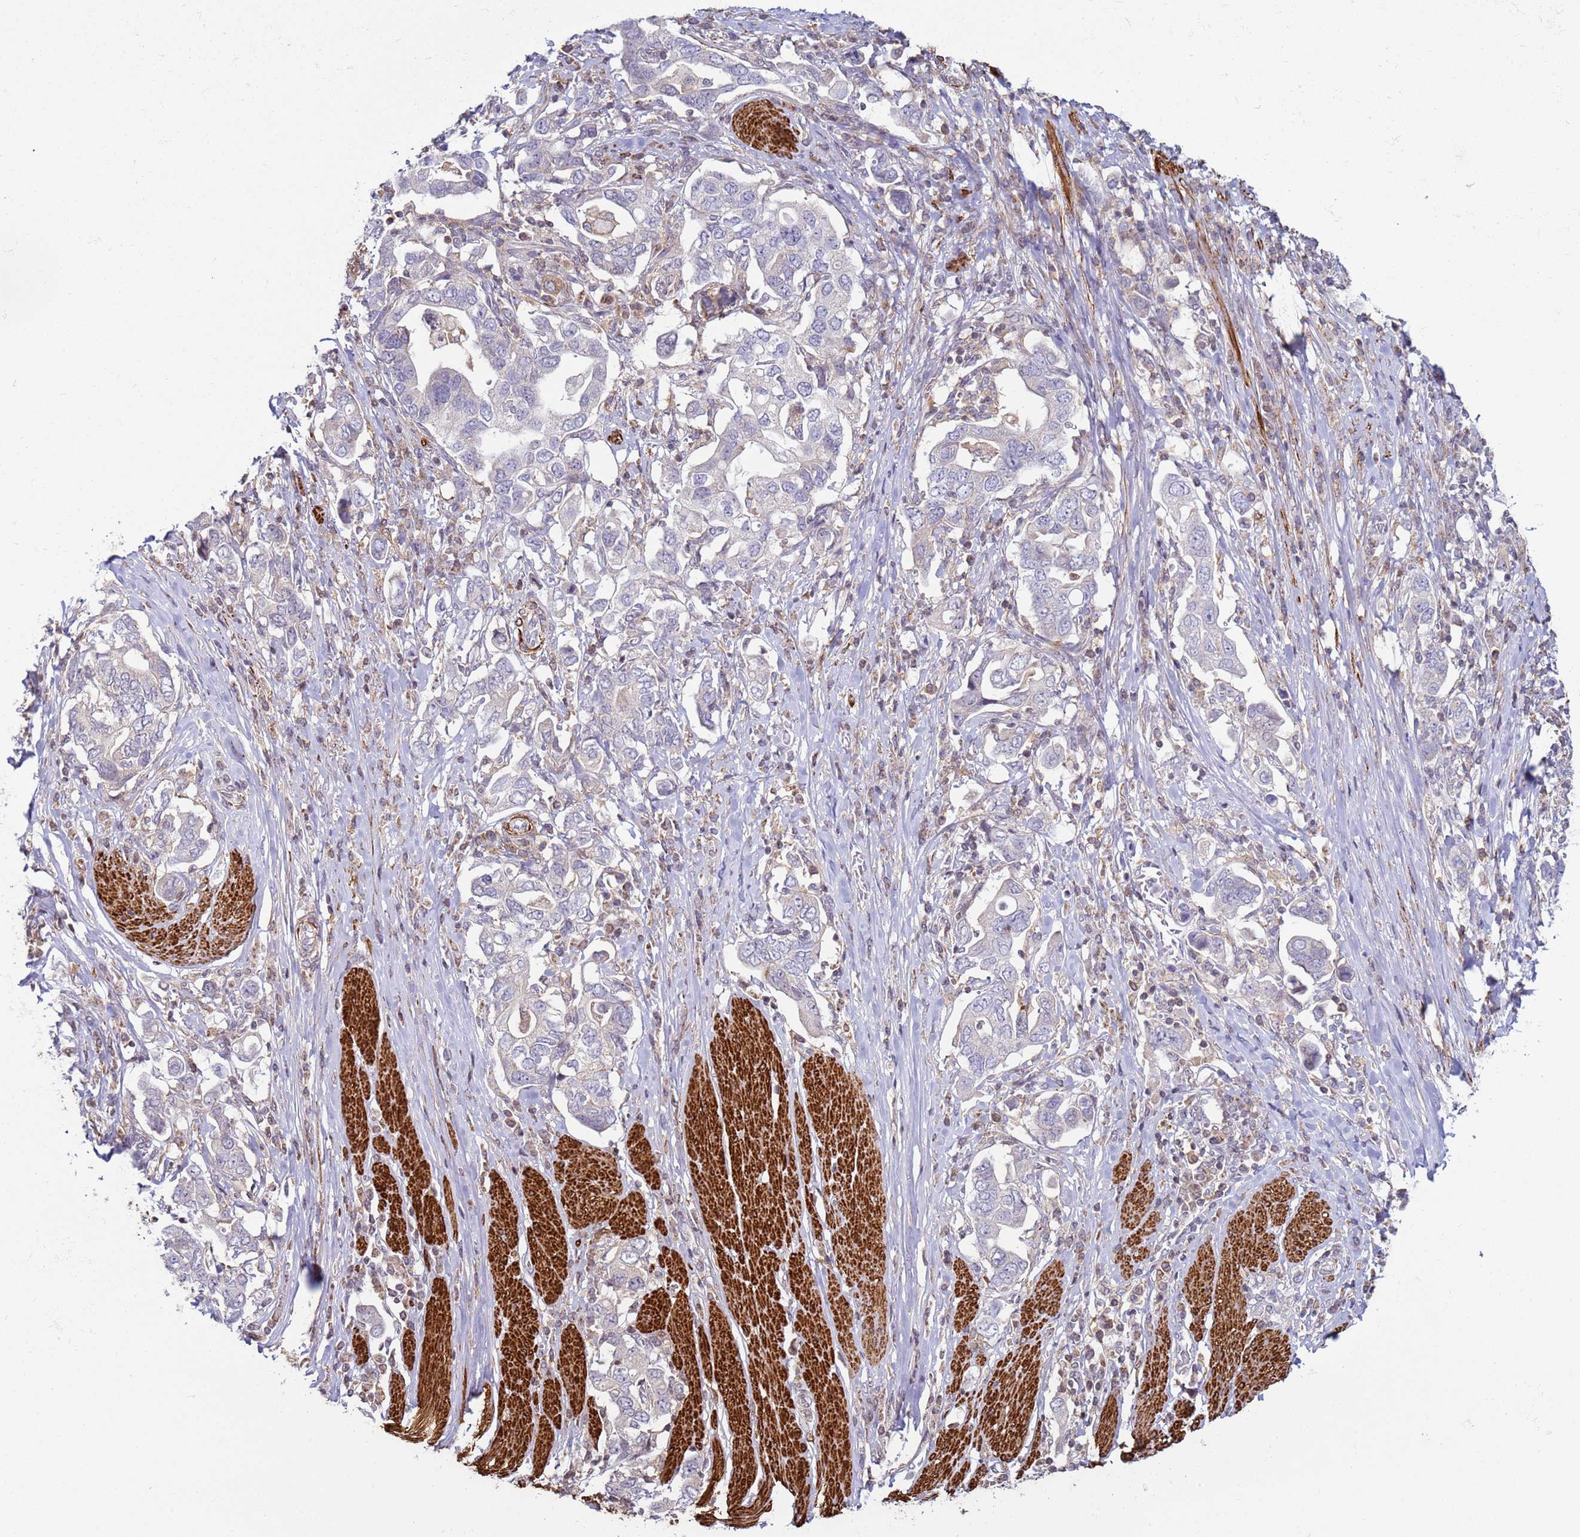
{"staining": {"intensity": "moderate", "quantity": "<25%", "location": "cytoplasmic/membranous"}, "tissue": "stomach cancer", "cell_type": "Tumor cells", "image_type": "cancer", "snomed": [{"axis": "morphology", "description": "Adenocarcinoma, NOS"}, {"axis": "topography", "description": "Stomach, upper"}, {"axis": "topography", "description": "Stomach"}], "caption": "Protein staining reveals moderate cytoplasmic/membranous staining in approximately <25% of tumor cells in stomach cancer. (DAB = brown stain, brightfield microscopy at high magnification).", "gene": "SNAPC4", "patient": {"sex": "male", "age": 62}}